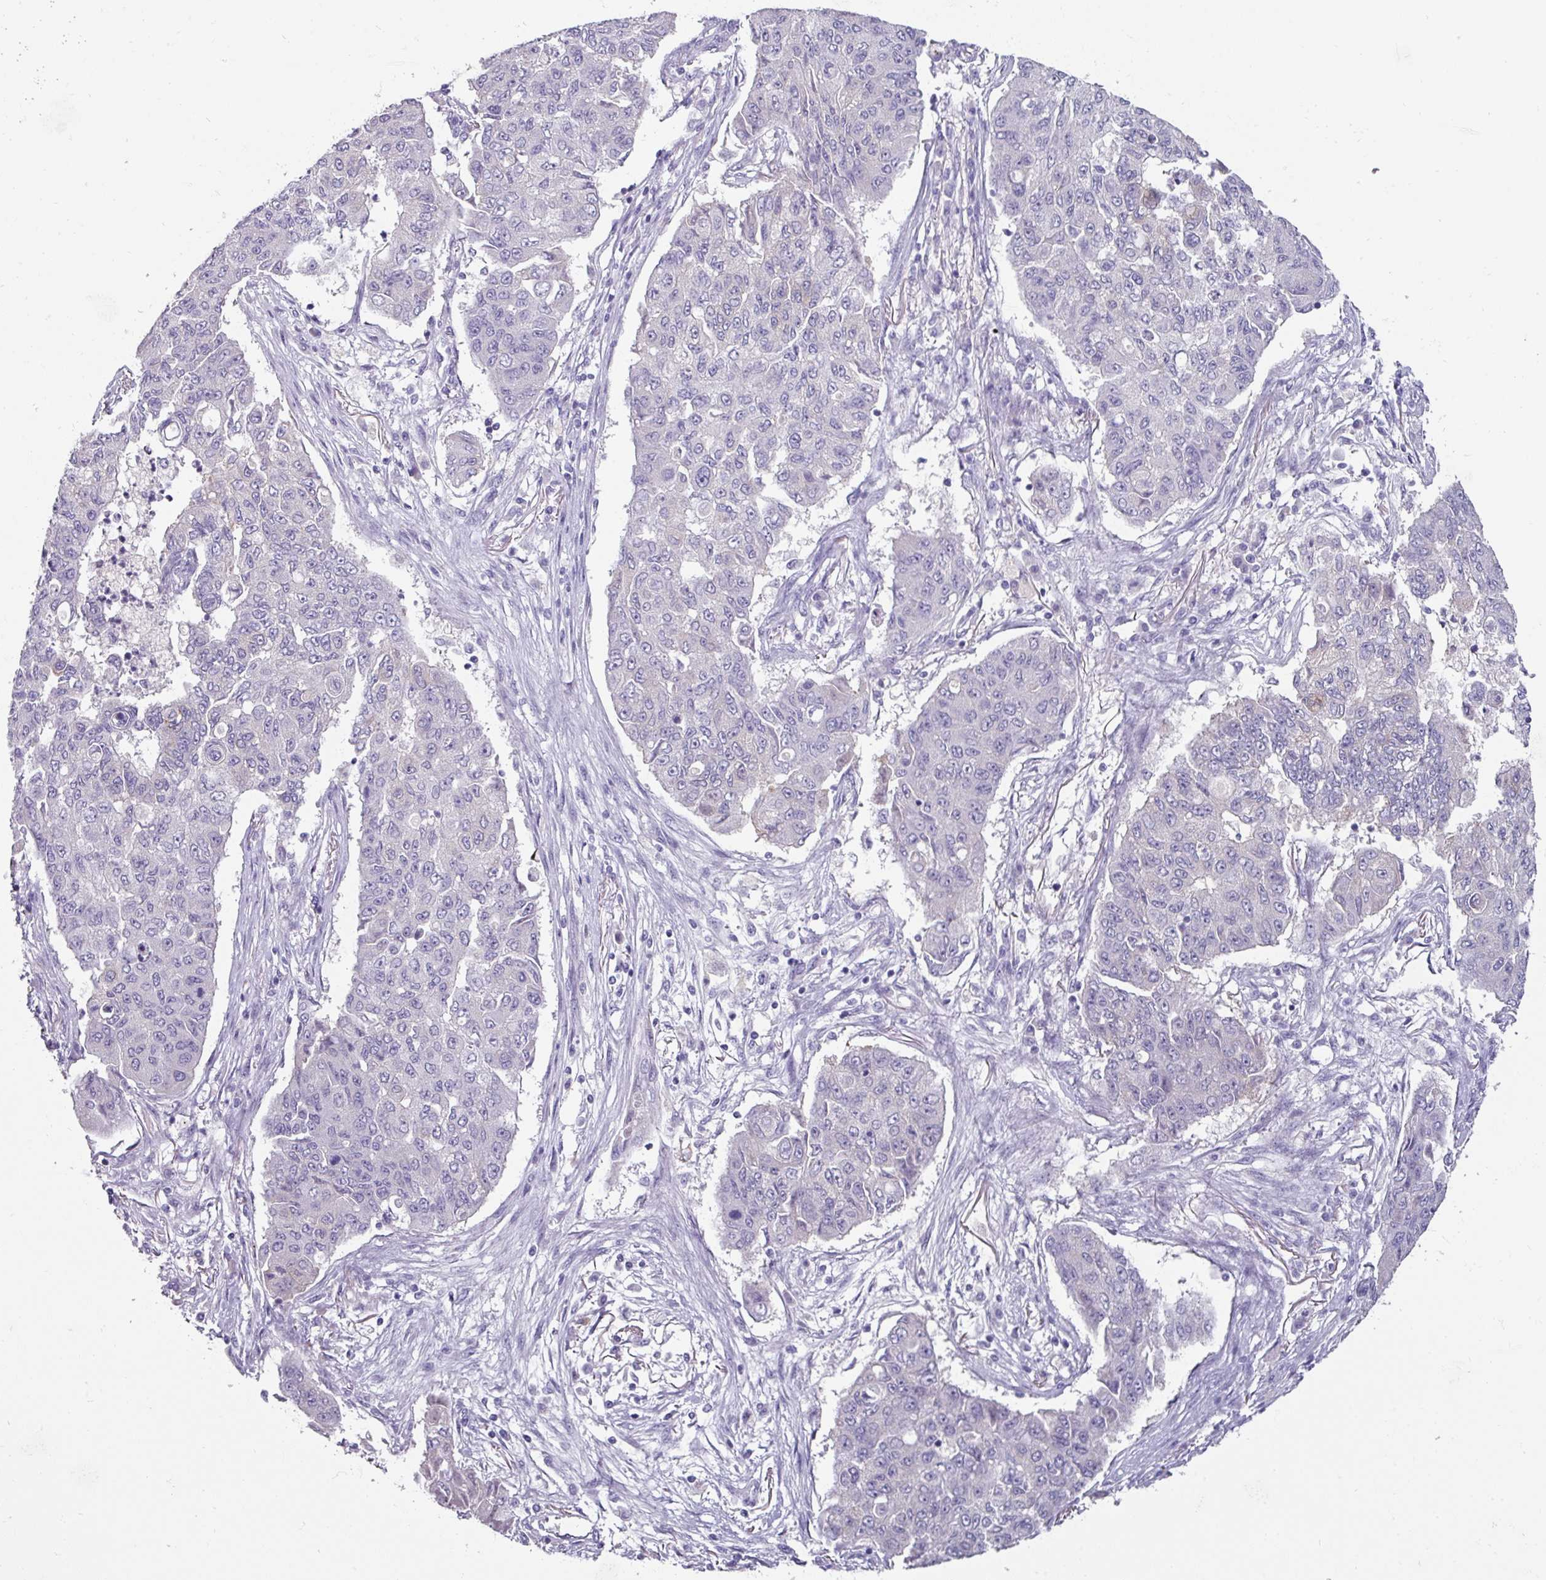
{"staining": {"intensity": "negative", "quantity": "none", "location": "none"}, "tissue": "lung cancer", "cell_type": "Tumor cells", "image_type": "cancer", "snomed": [{"axis": "morphology", "description": "Squamous cell carcinoma, NOS"}, {"axis": "topography", "description": "Lung"}], "caption": "The micrograph demonstrates no staining of tumor cells in lung cancer.", "gene": "EYA3", "patient": {"sex": "male", "age": 74}}